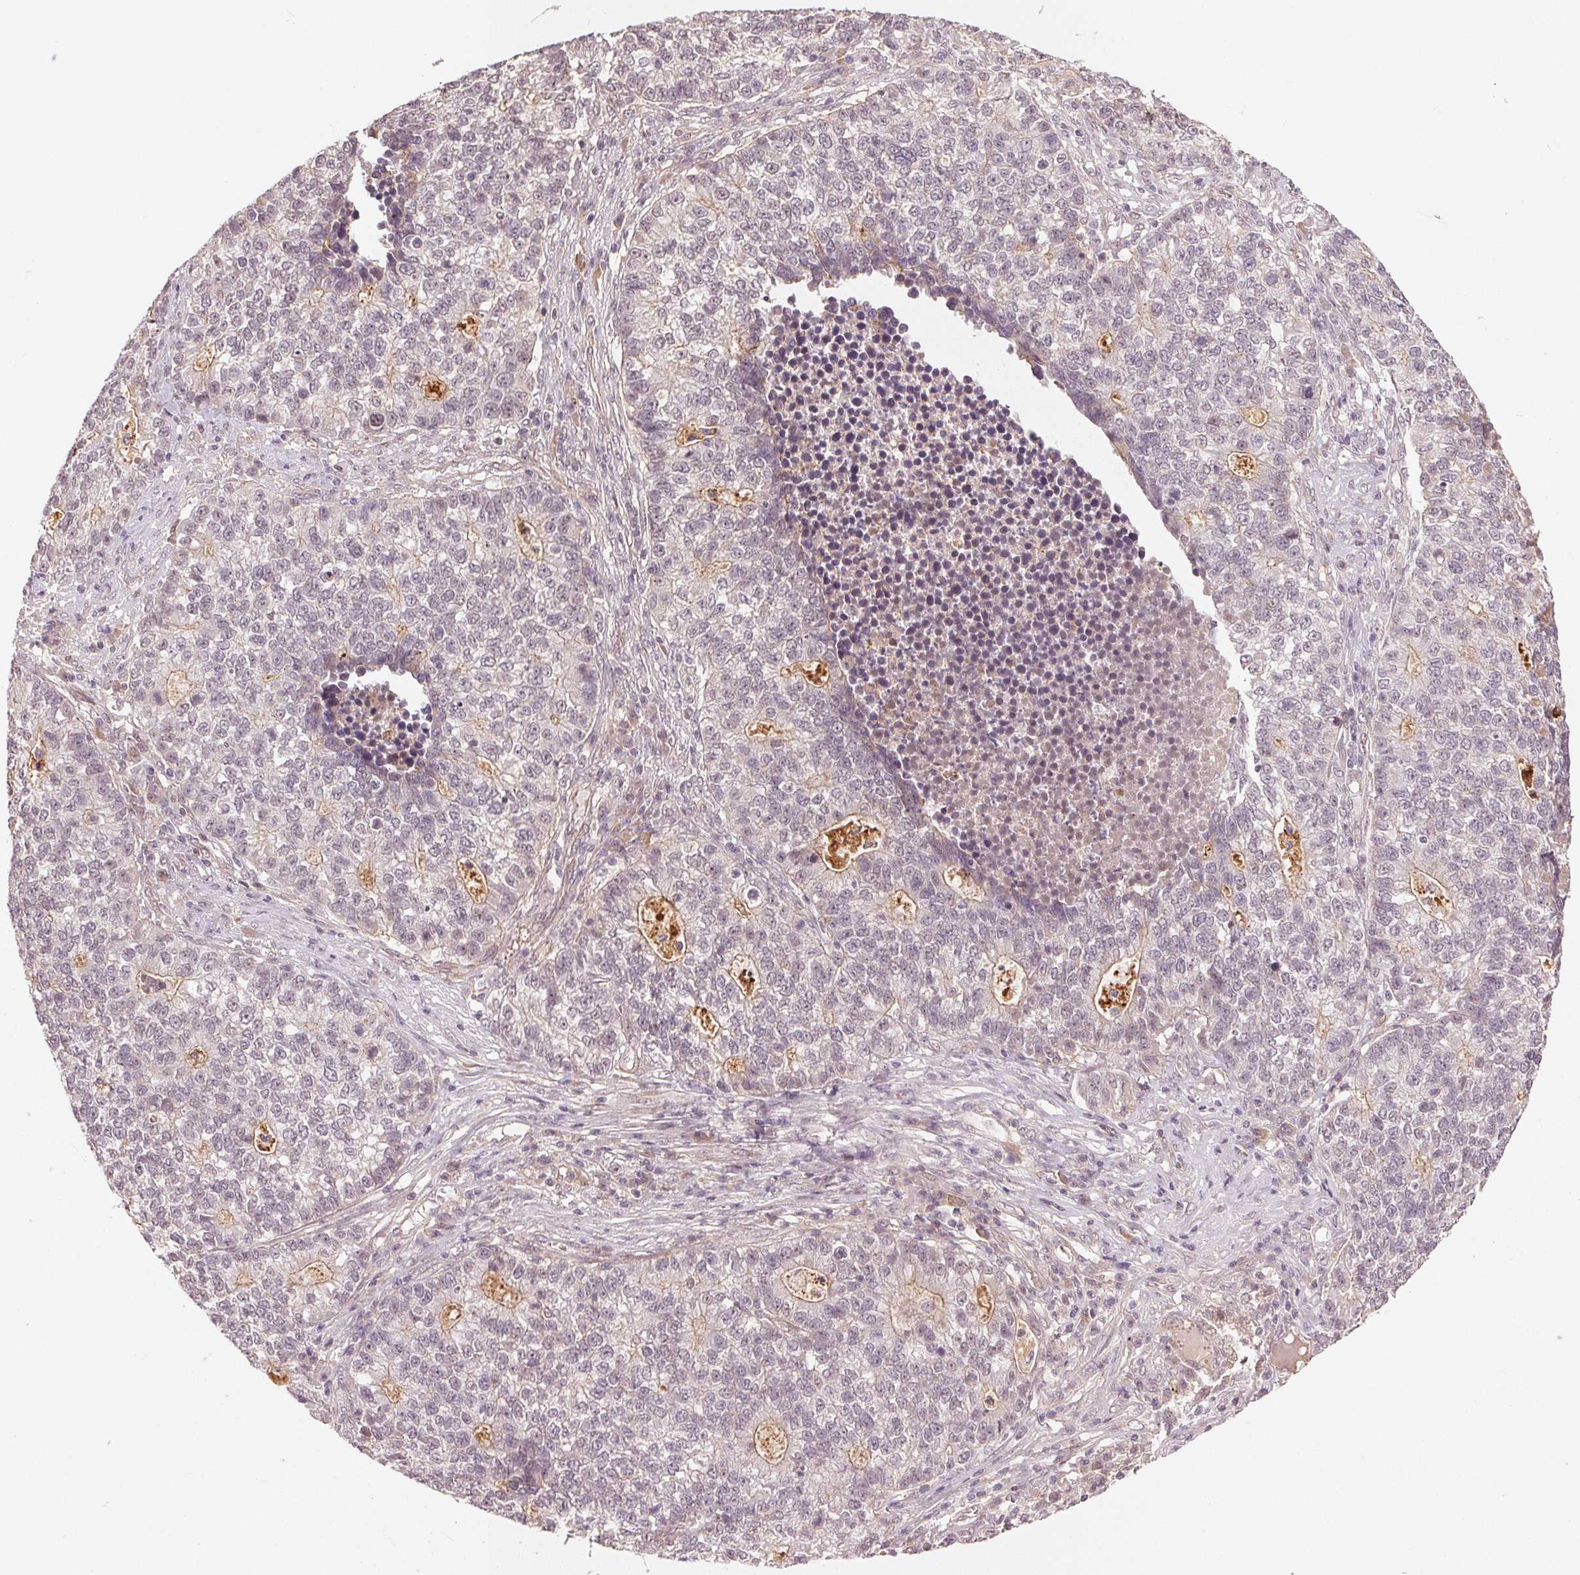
{"staining": {"intensity": "negative", "quantity": "none", "location": "none"}, "tissue": "lung cancer", "cell_type": "Tumor cells", "image_type": "cancer", "snomed": [{"axis": "morphology", "description": "Adenocarcinoma, NOS"}, {"axis": "topography", "description": "Lung"}], "caption": "Tumor cells are negative for brown protein staining in lung cancer.", "gene": "TUB", "patient": {"sex": "male", "age": 57}}